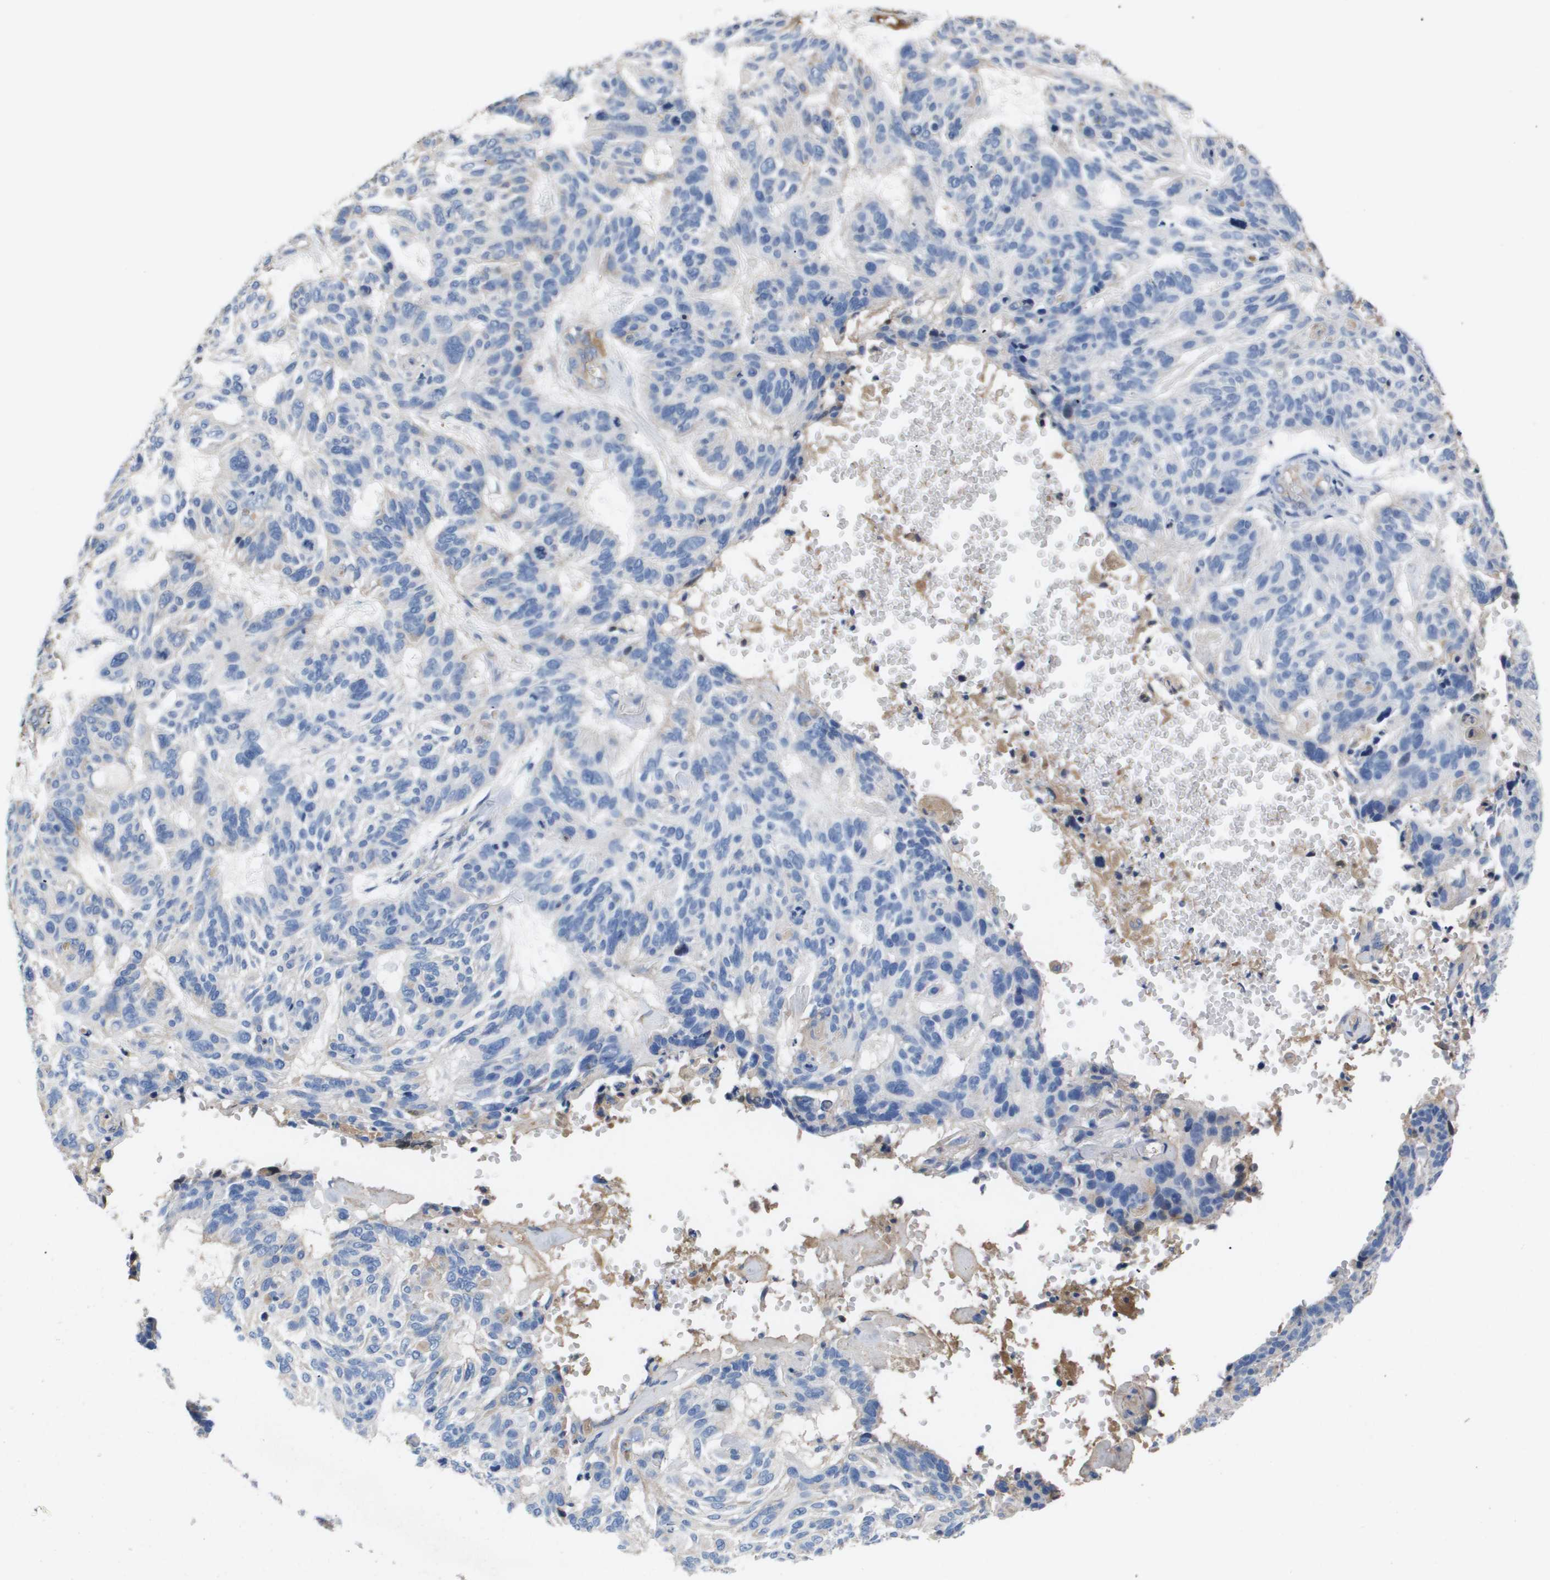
{"staining": {"intensity": "negative", "quantity": "none", "location": "none"}, "tissue": "skin cancer", "cell_type": "Tumor cells", "image_type": "cancer", "snomed": [{"axis": "morphology", "description": "Basal cell carcinoma"}, {"axis": "topography", "description": "Skin"}], "caption": "This is an immunohistochemistry (IHC) image of human skin cancer. There is no expression in tumor cells.", "gene": "SERPINA6", "patient": {"sex": "male", "age": 85}}